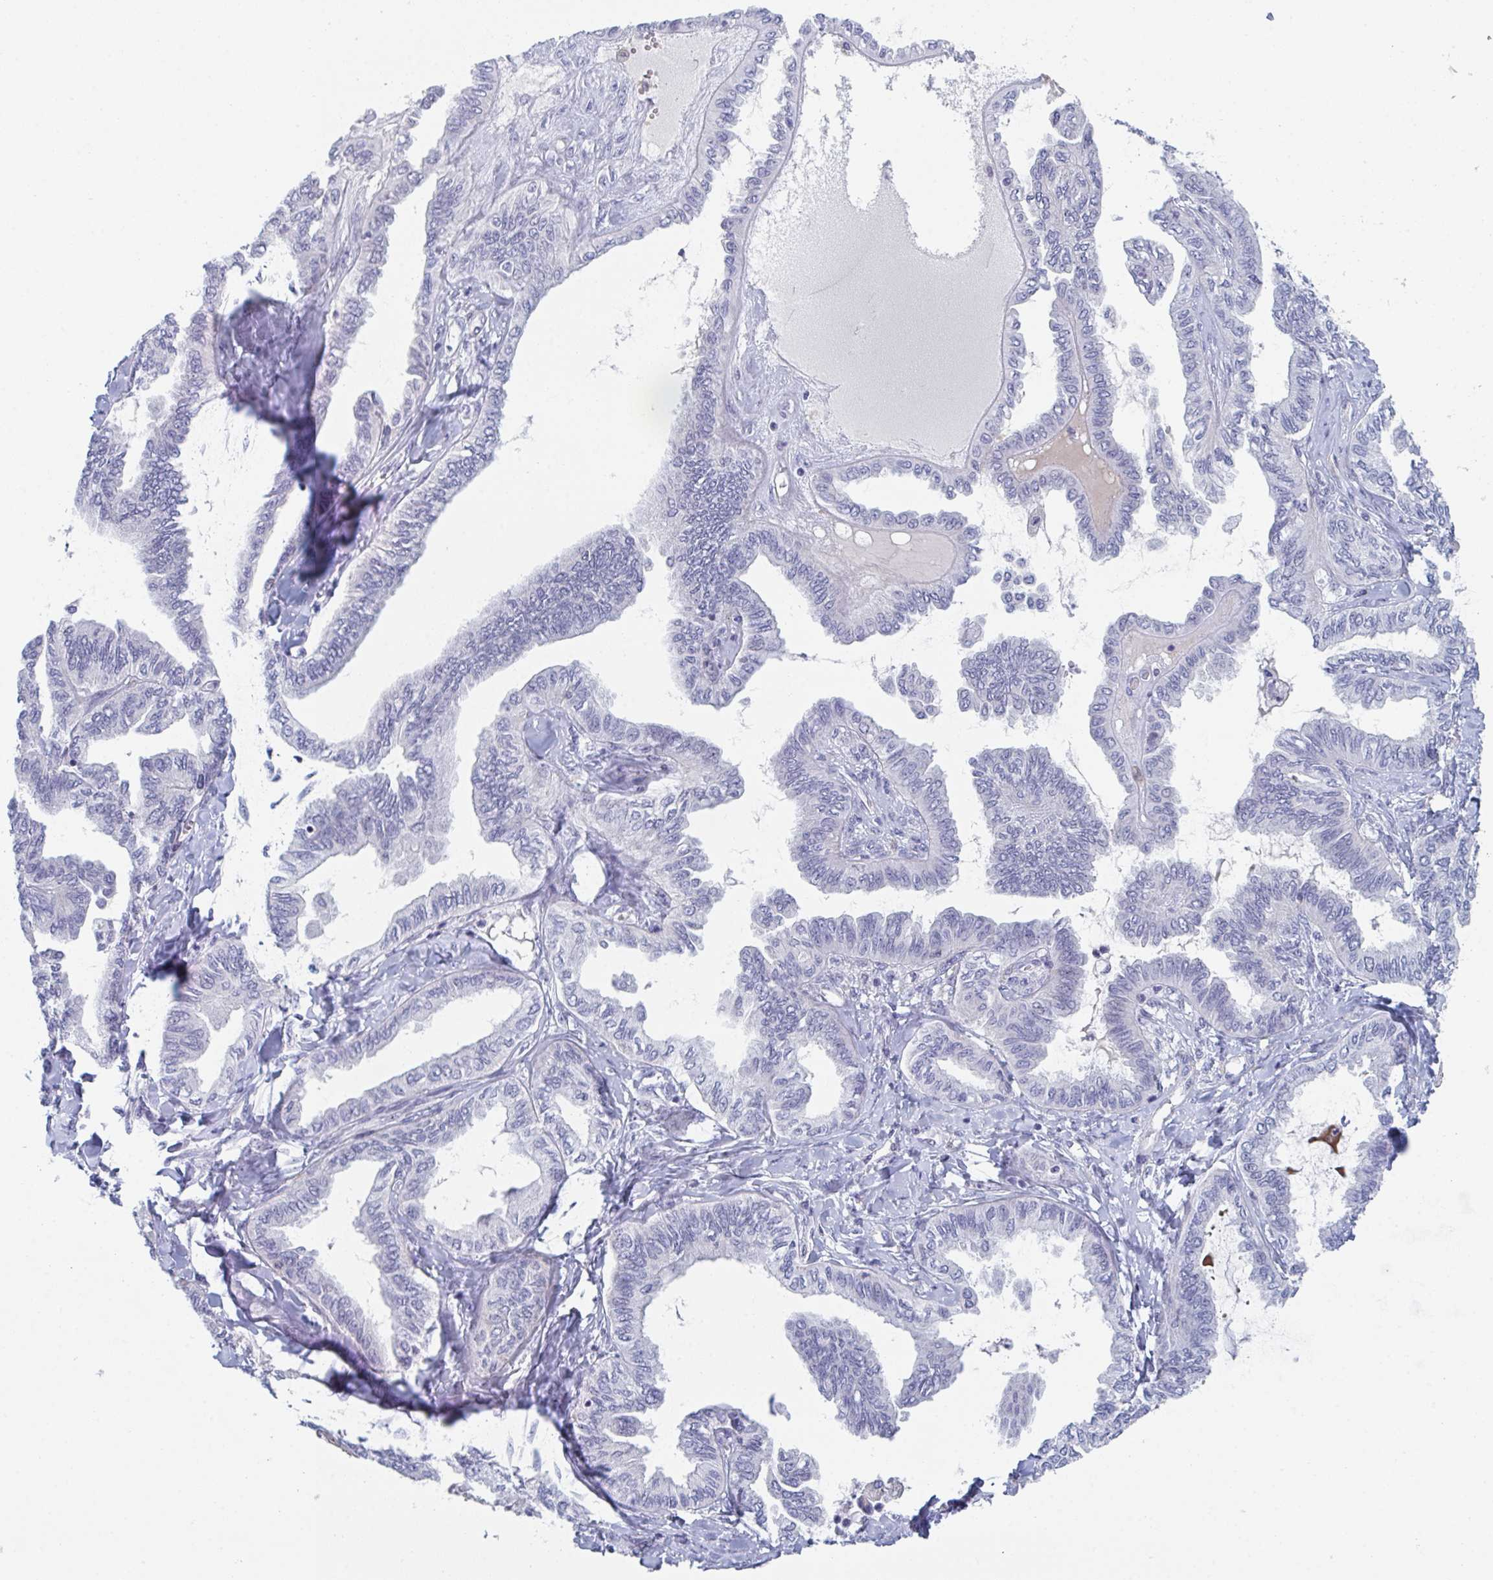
{"staining": {"intensity": "negative", "quantity": "none", "location": "none"}, "tissue": "ovarian cancer", "cell_type": "Tumor cells", "image_type": "cancer", "snomed": [{"axis": "morphology", "description": "Carcinoma, endometroid"}, {"axis": "topography", "description": "Ovary"}], "caption": "There is no significant staining in tumor cells of ovarian endometroid carcinoma.", "gene": "CENPT", "patient": {"sex": "female", "age": 70}}